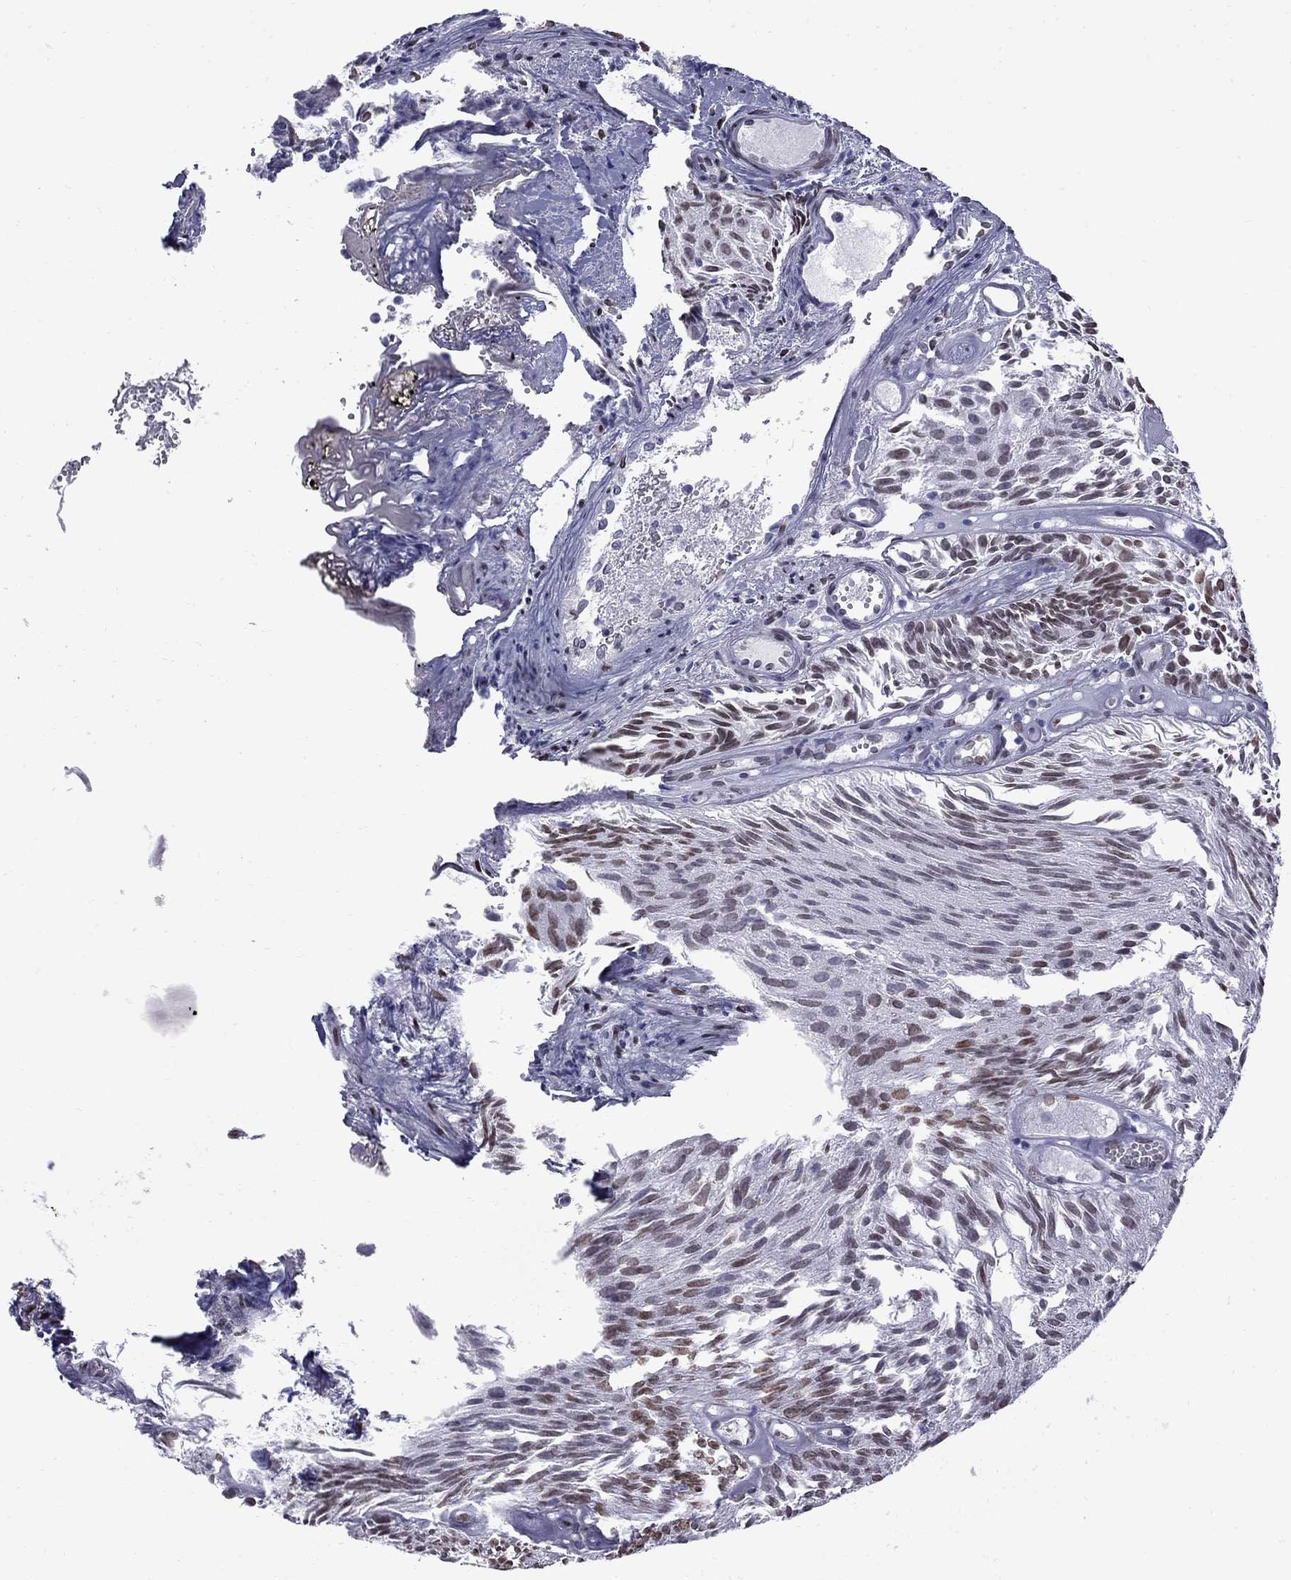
{"staining": {"intensity": "moderate", "quantity": "<25%", "location": "nuclear"}, "tissue": "urothelial cancer", "cell_type": "Tumor cells", "image_type": "cancer", "snomed": [{"axis": "morphology", "description": "Urothelial carcinoma, Low grade"}, {"axis": "topography", "description": "Urinary bladder"}], "caption": "The photomicrograph reveals immunohistochemical staining of urothelial cancer. There is moderate nuclear expression is present in approximately <25% of tumor cells.", "gene": "CLTCL1", "patient": {"sex": "female", "age": 87}}